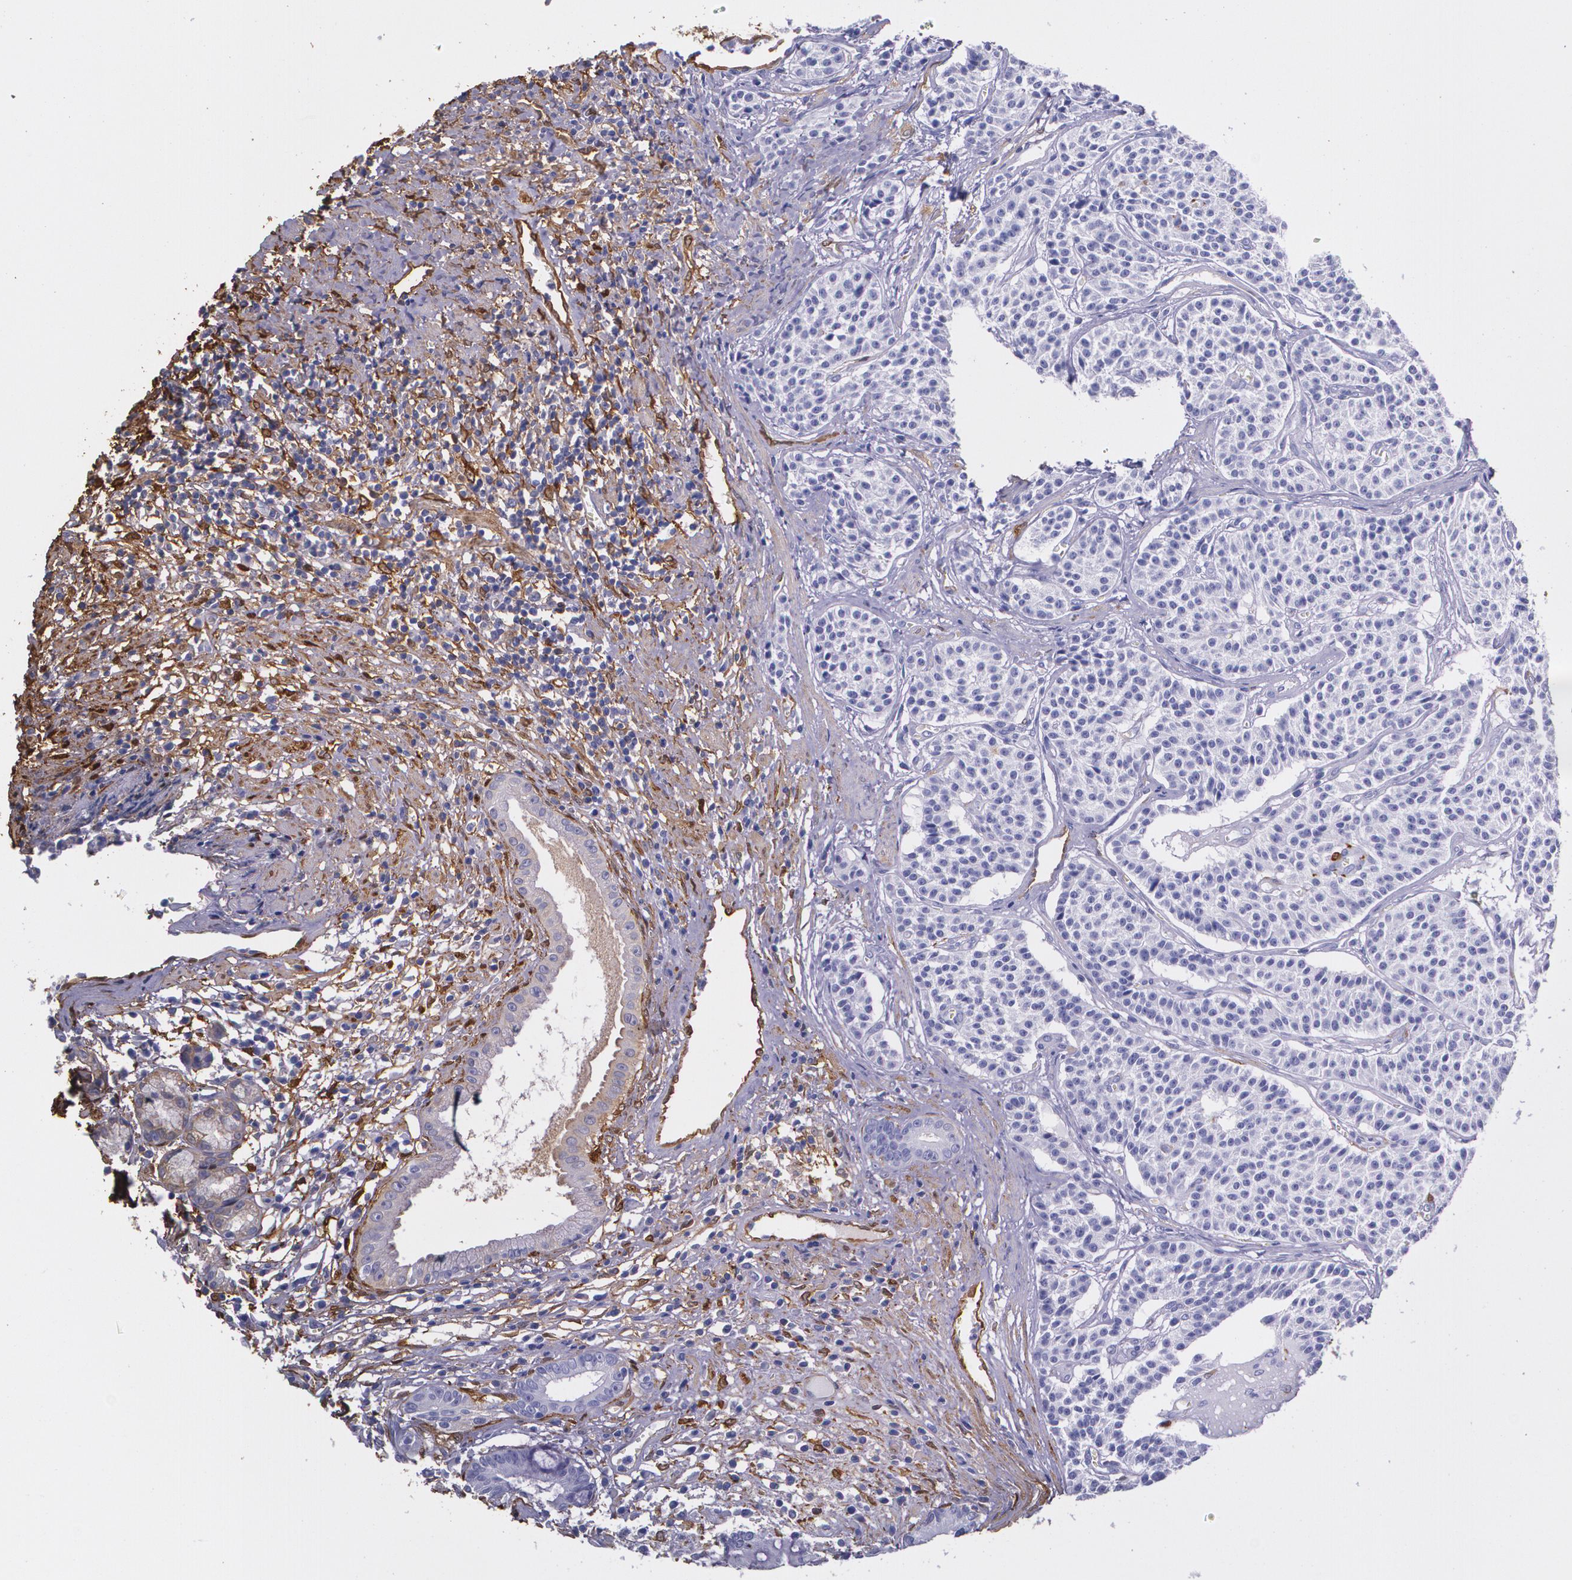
{"staining": {"intensity": "negative", "quantity": "none", "location": "none"}, "tissue": "carcinoid", "cell_type": "Tumor cells", "image_type": "cancer", "snomed": [{"axis": "morphology", "description": "Carcinoid, malignant, NOS"}, {"axis": "topography", "description": "Stomach"}], "caption": "Tumor cells are negative for protein expression in human carcinoid.", "gene": "MMP2", "patient": {"sex": "female", "age": 76}}